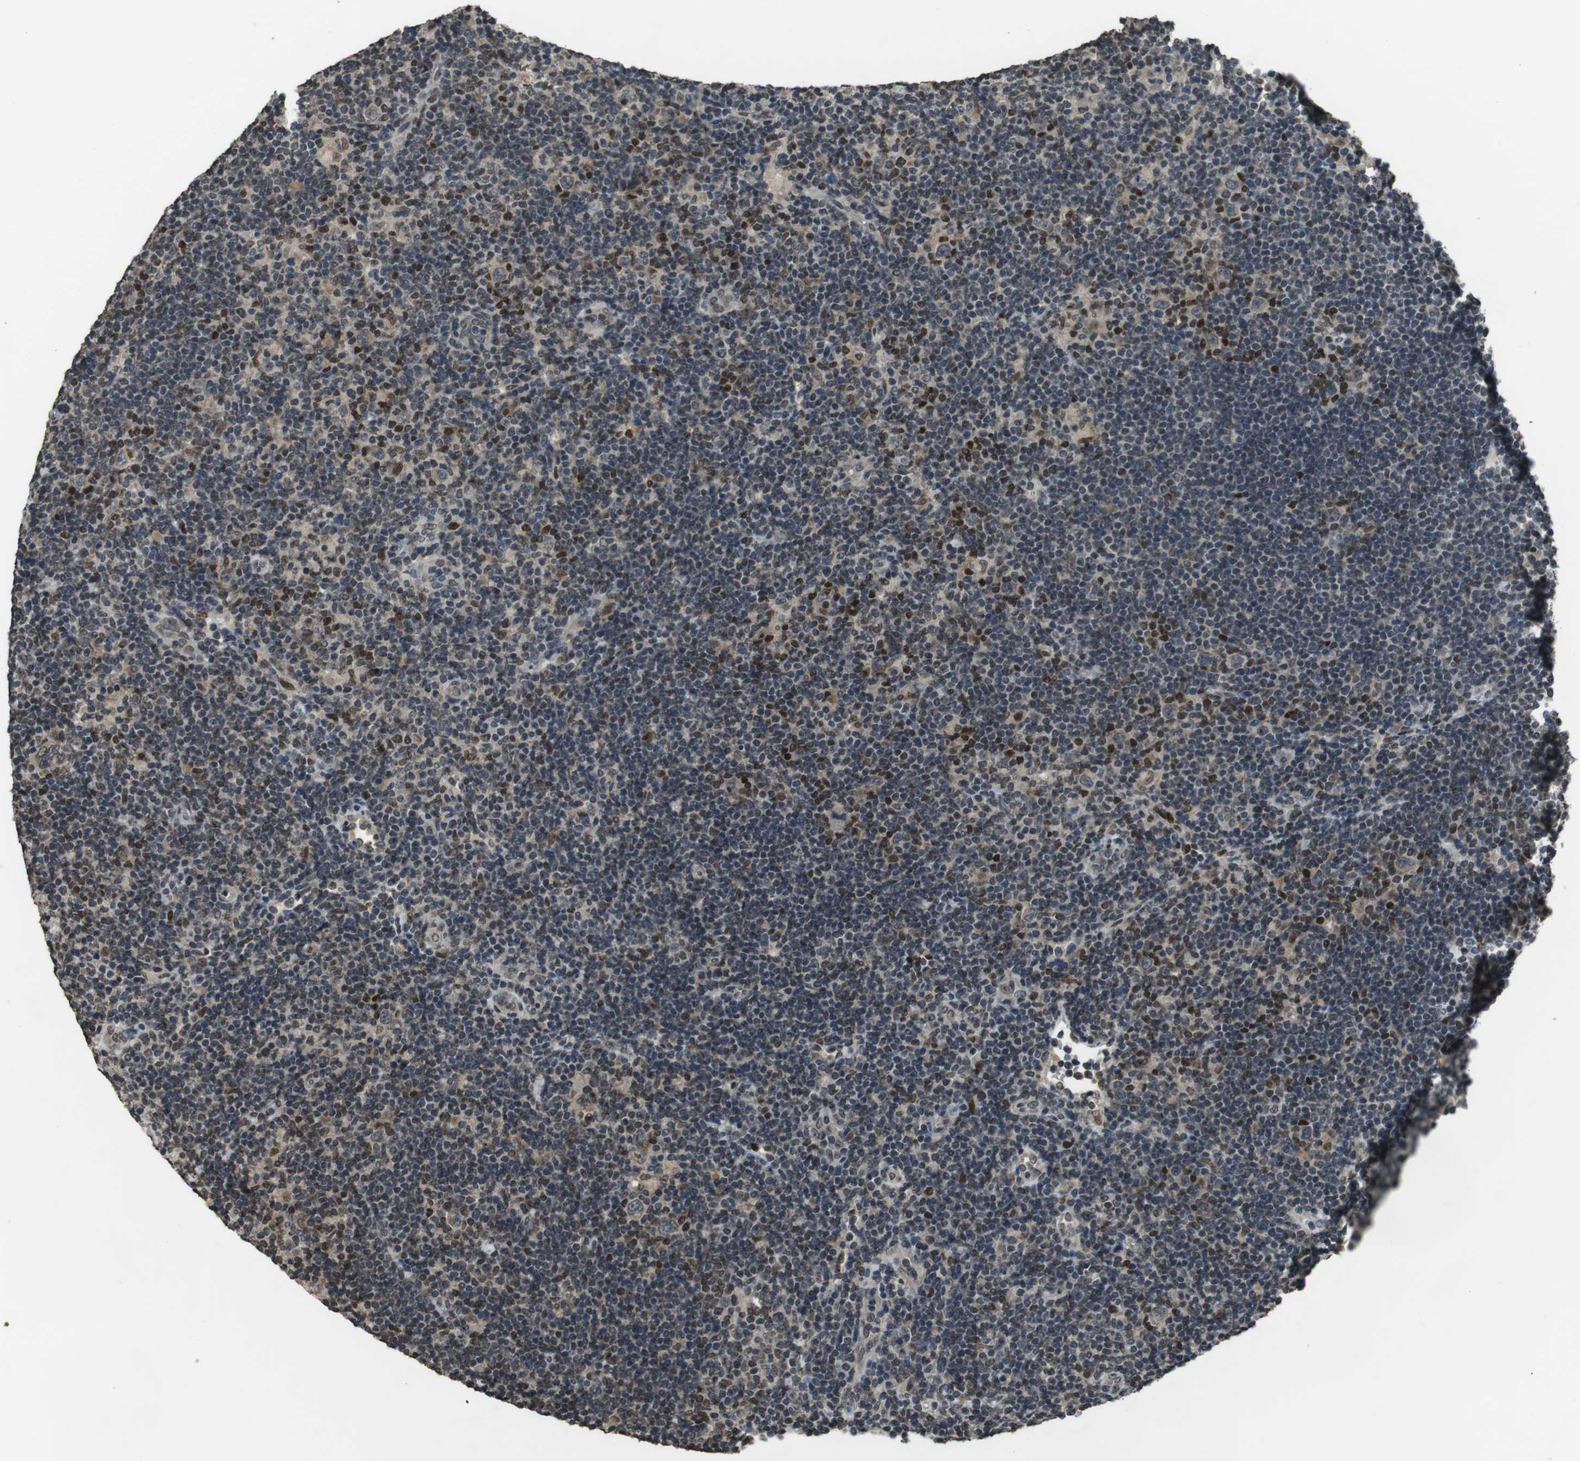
{"staining": {"intensity": "weak", "quantity": "<25%", "location": "nuclear"}, "tissue": "lymphoma", "cell_type": "Tumor cells", "image_type": "cancer", "snomed": [{"axis": "morphology", "description": "Hodgkin's disease, NOS"}, {"axis": "topography", "description": "Lymph node"}], "caption": "Immunohistochemical staining of human lymphoma displays no significant positivity in tumor cells.", "gene": "MAF", "patient": {"sex": "female", "age": 57}}